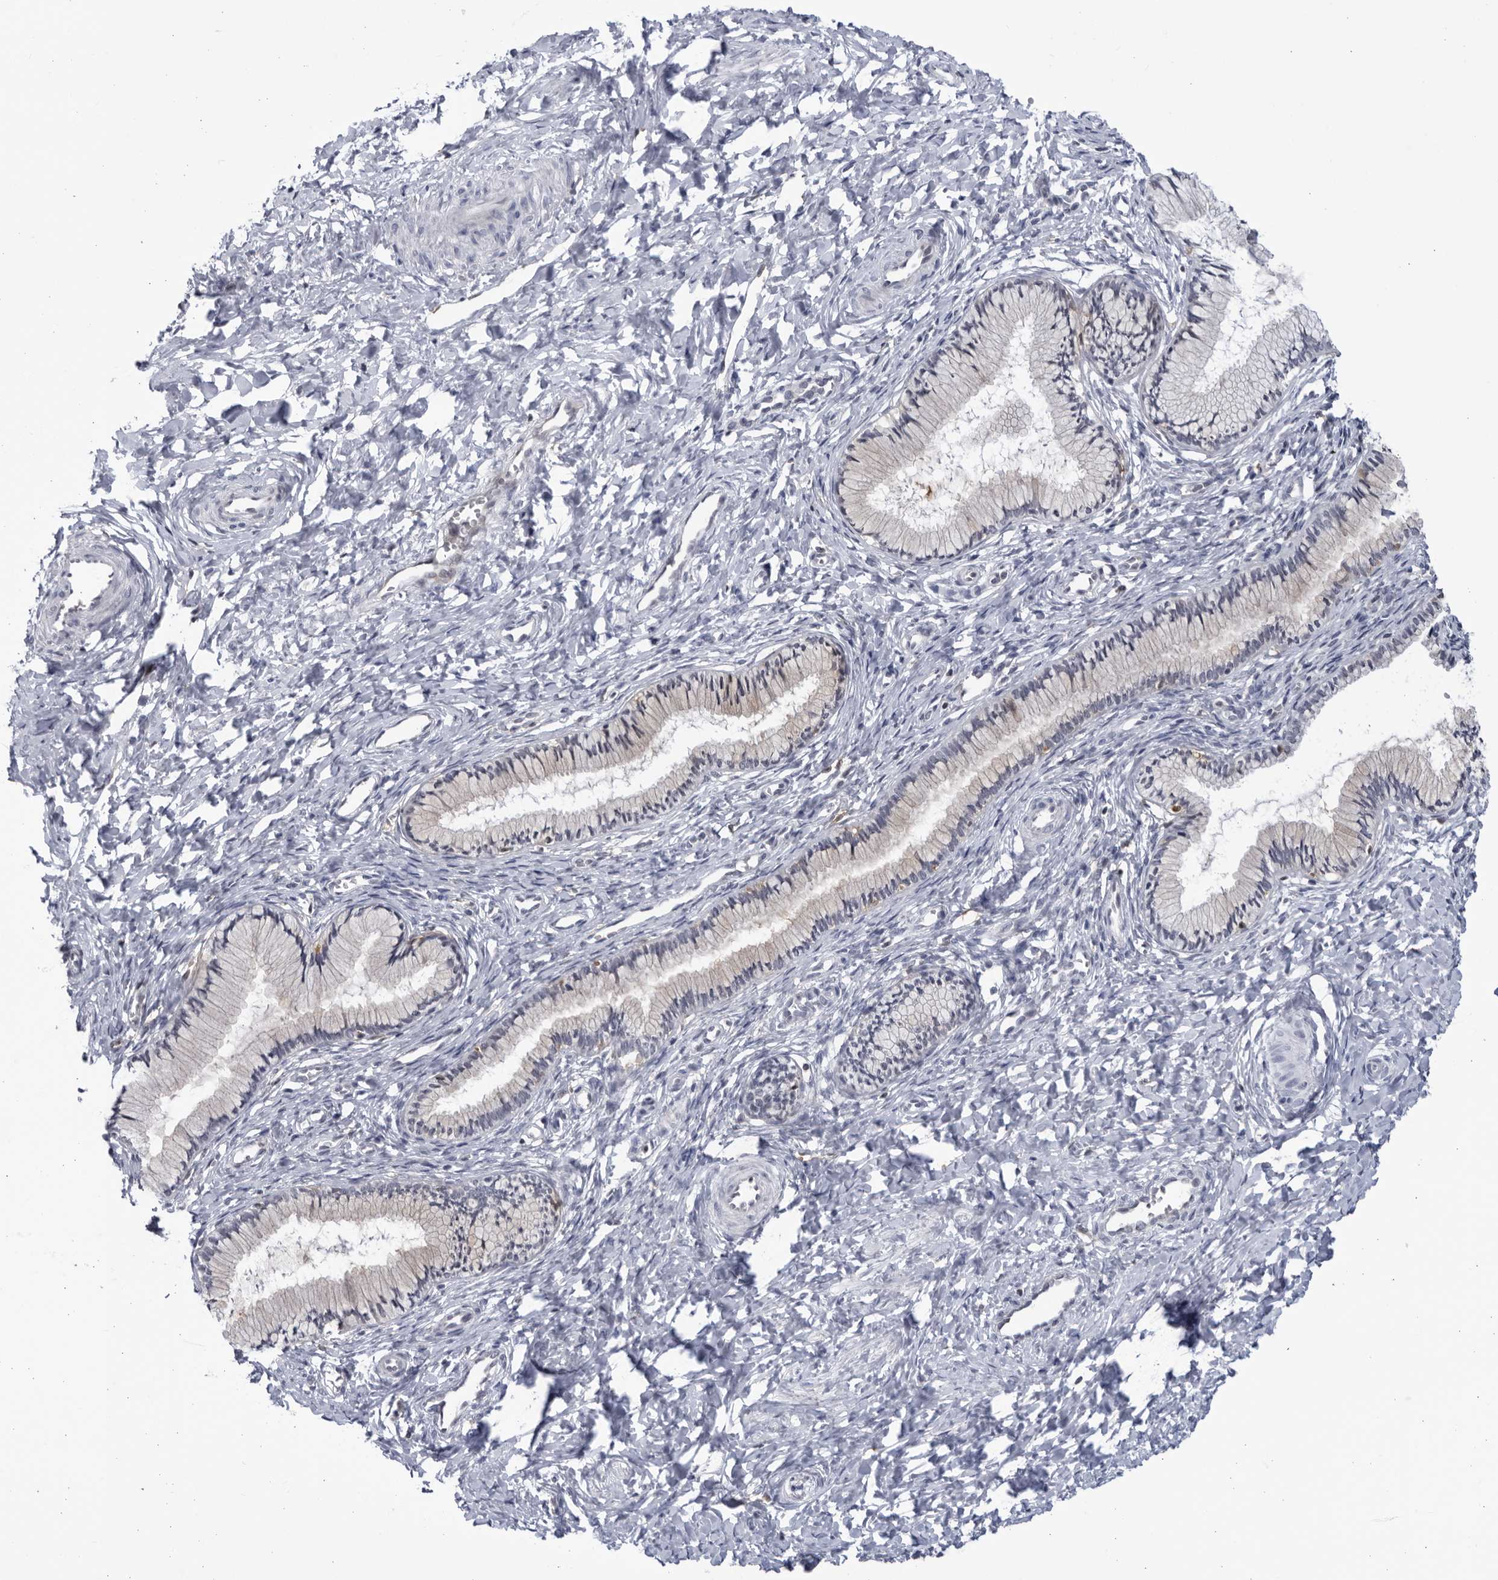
{"staining": {"intensity": "negative", "quantity": "none", "location": "none"}, "tissue": "cervix", "cell_type": "Glandular cells", "image_type": "normal", "snomed": [{"axis": "morphology", "description": "Normal tissue, NOS"}, {"axis": "topography", "description": "Cervix"}], "caption": "Image shows no protein expression in glandular cells of benign cervix.", "gene": "BMP2K", "patient": {"sex": "female", "age": 27}}